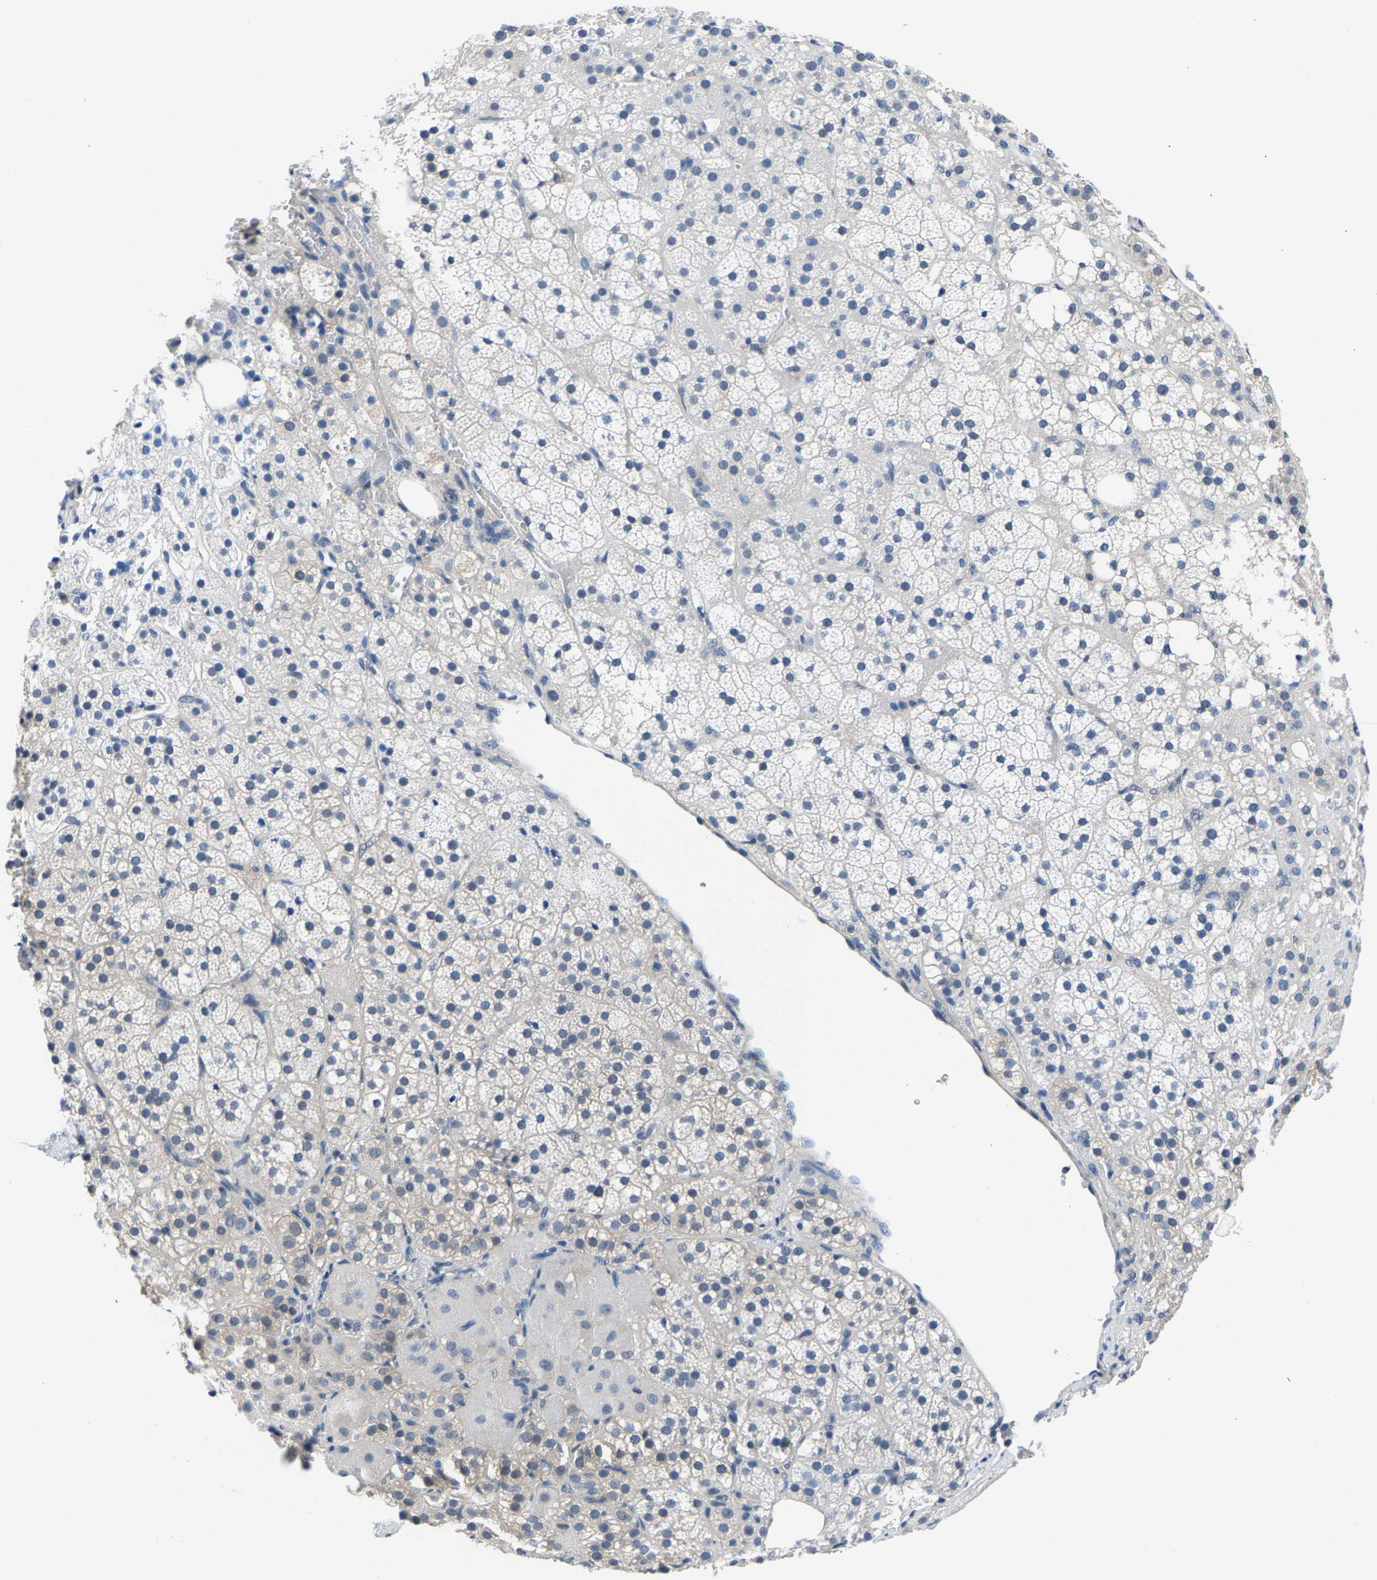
{"staining": {"intensity": "negative", "quantity": "none", "location": "none"}, "tissue": "adrenal gland", "cell_type": "Glandular cells", "image_type": "normal", "snomed": [{"axis": "morphology", "description": "Normal tissue, NOS"}, {"axis": "topography", "description": "Adrenal gland"}], "caption": "The image exhibits no staining of glandular cells in normal adrenal gland. (Brightfield microscopy of DAB (3,3'-diaminobenzidine) immunohistochemistry (IHC) at high magnification).", "gene": "SSH3", "patient": {"sex": "female", "age": 59}}